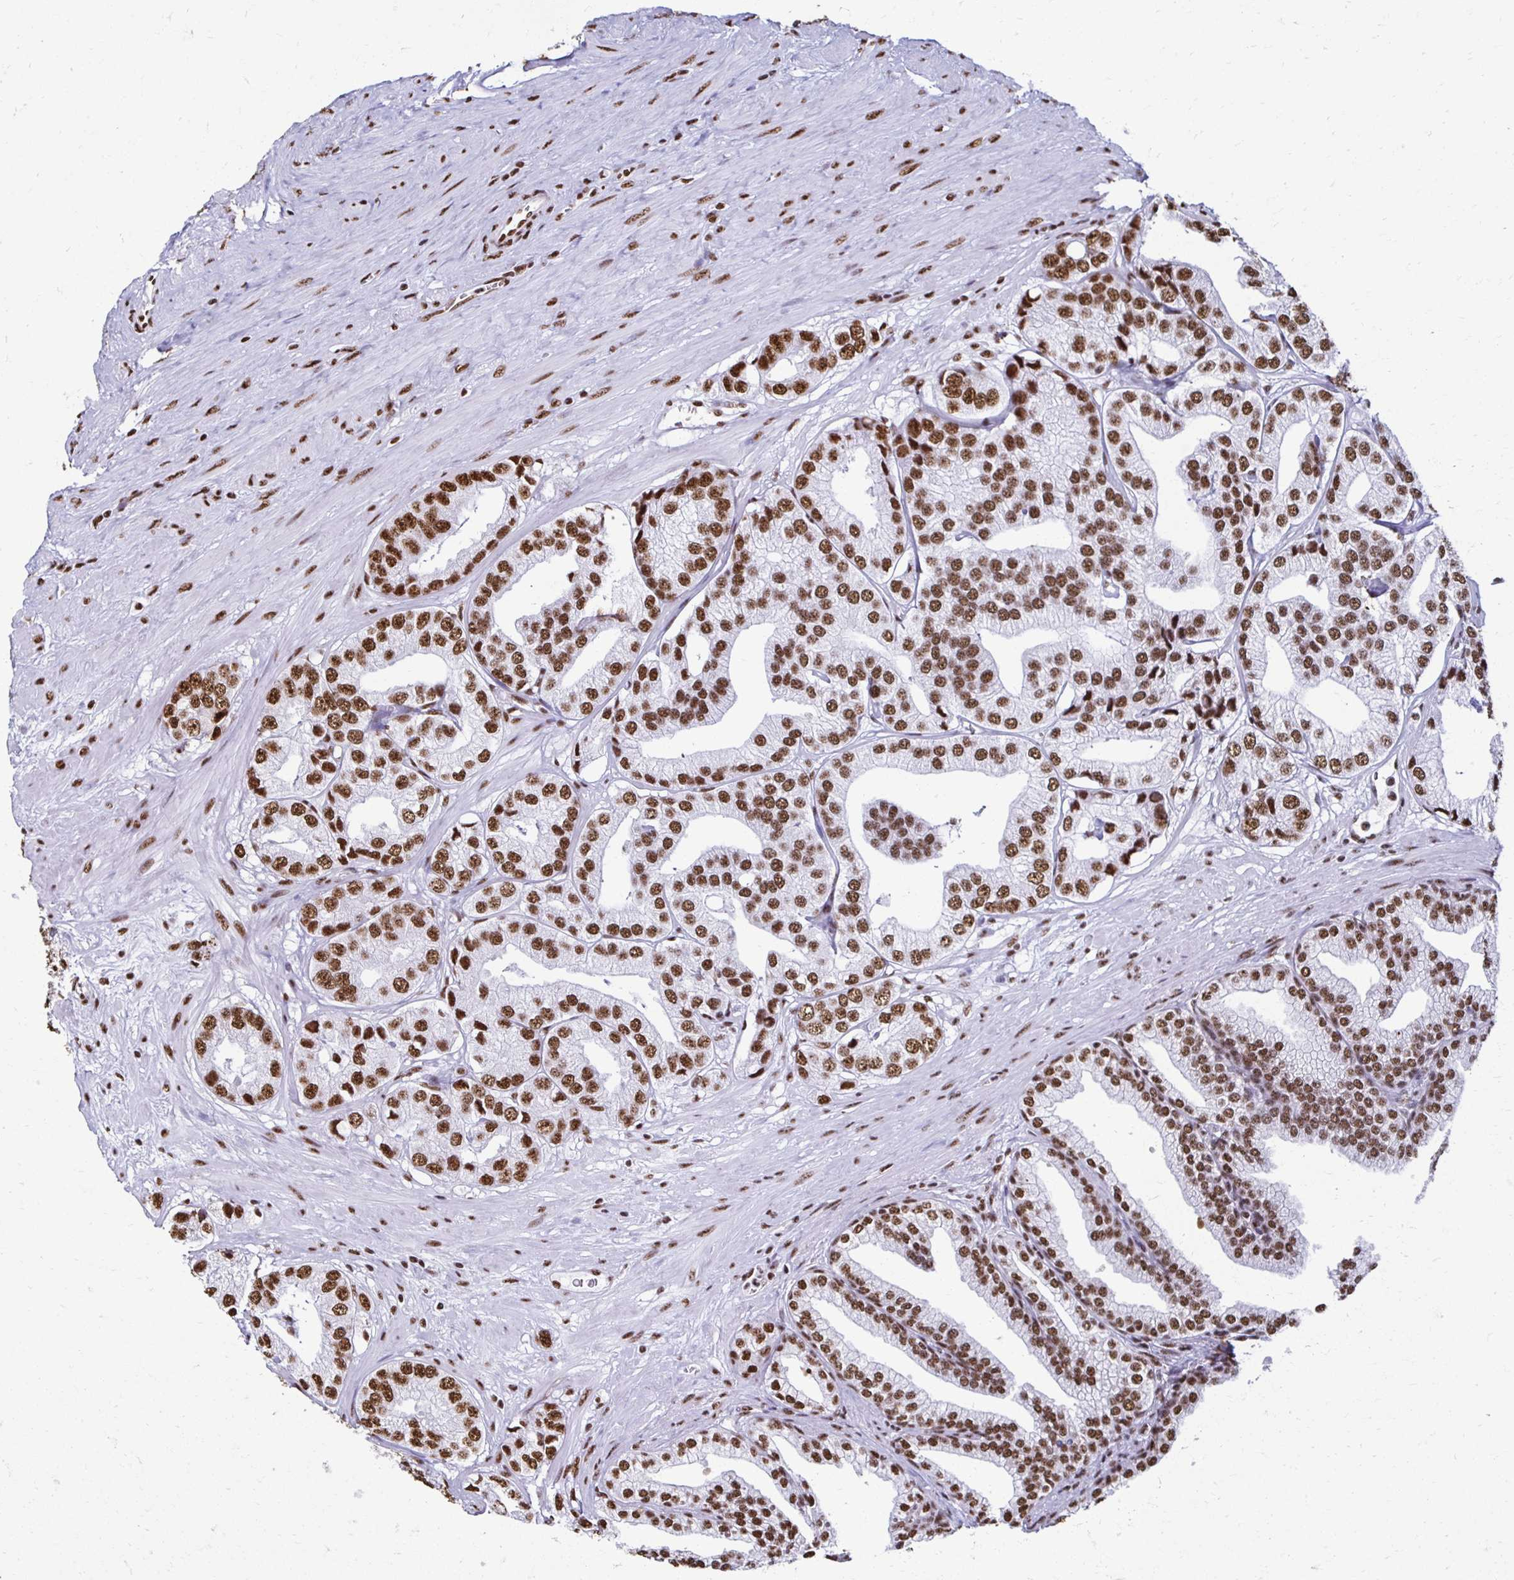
{"staining": {"intensity": "strong", "quantity": ">75%", "location": "nuclear"}, "tissue": "prostate cancer", "cell_type": "Tumor cells", "image_type": "cancer", "snomed": [{"axis": "morphology", "description": "Adenocarcinoma, High grade"}, {"axis": "topography", "description": "Prostate"}], "caption": "Human prostate adenocarcinoma (high-grade) stained with a protein marker demonstrates strong staining in tumor cells.", "gene": "NONO", "patient": {"sex": "male", "age": 58}}